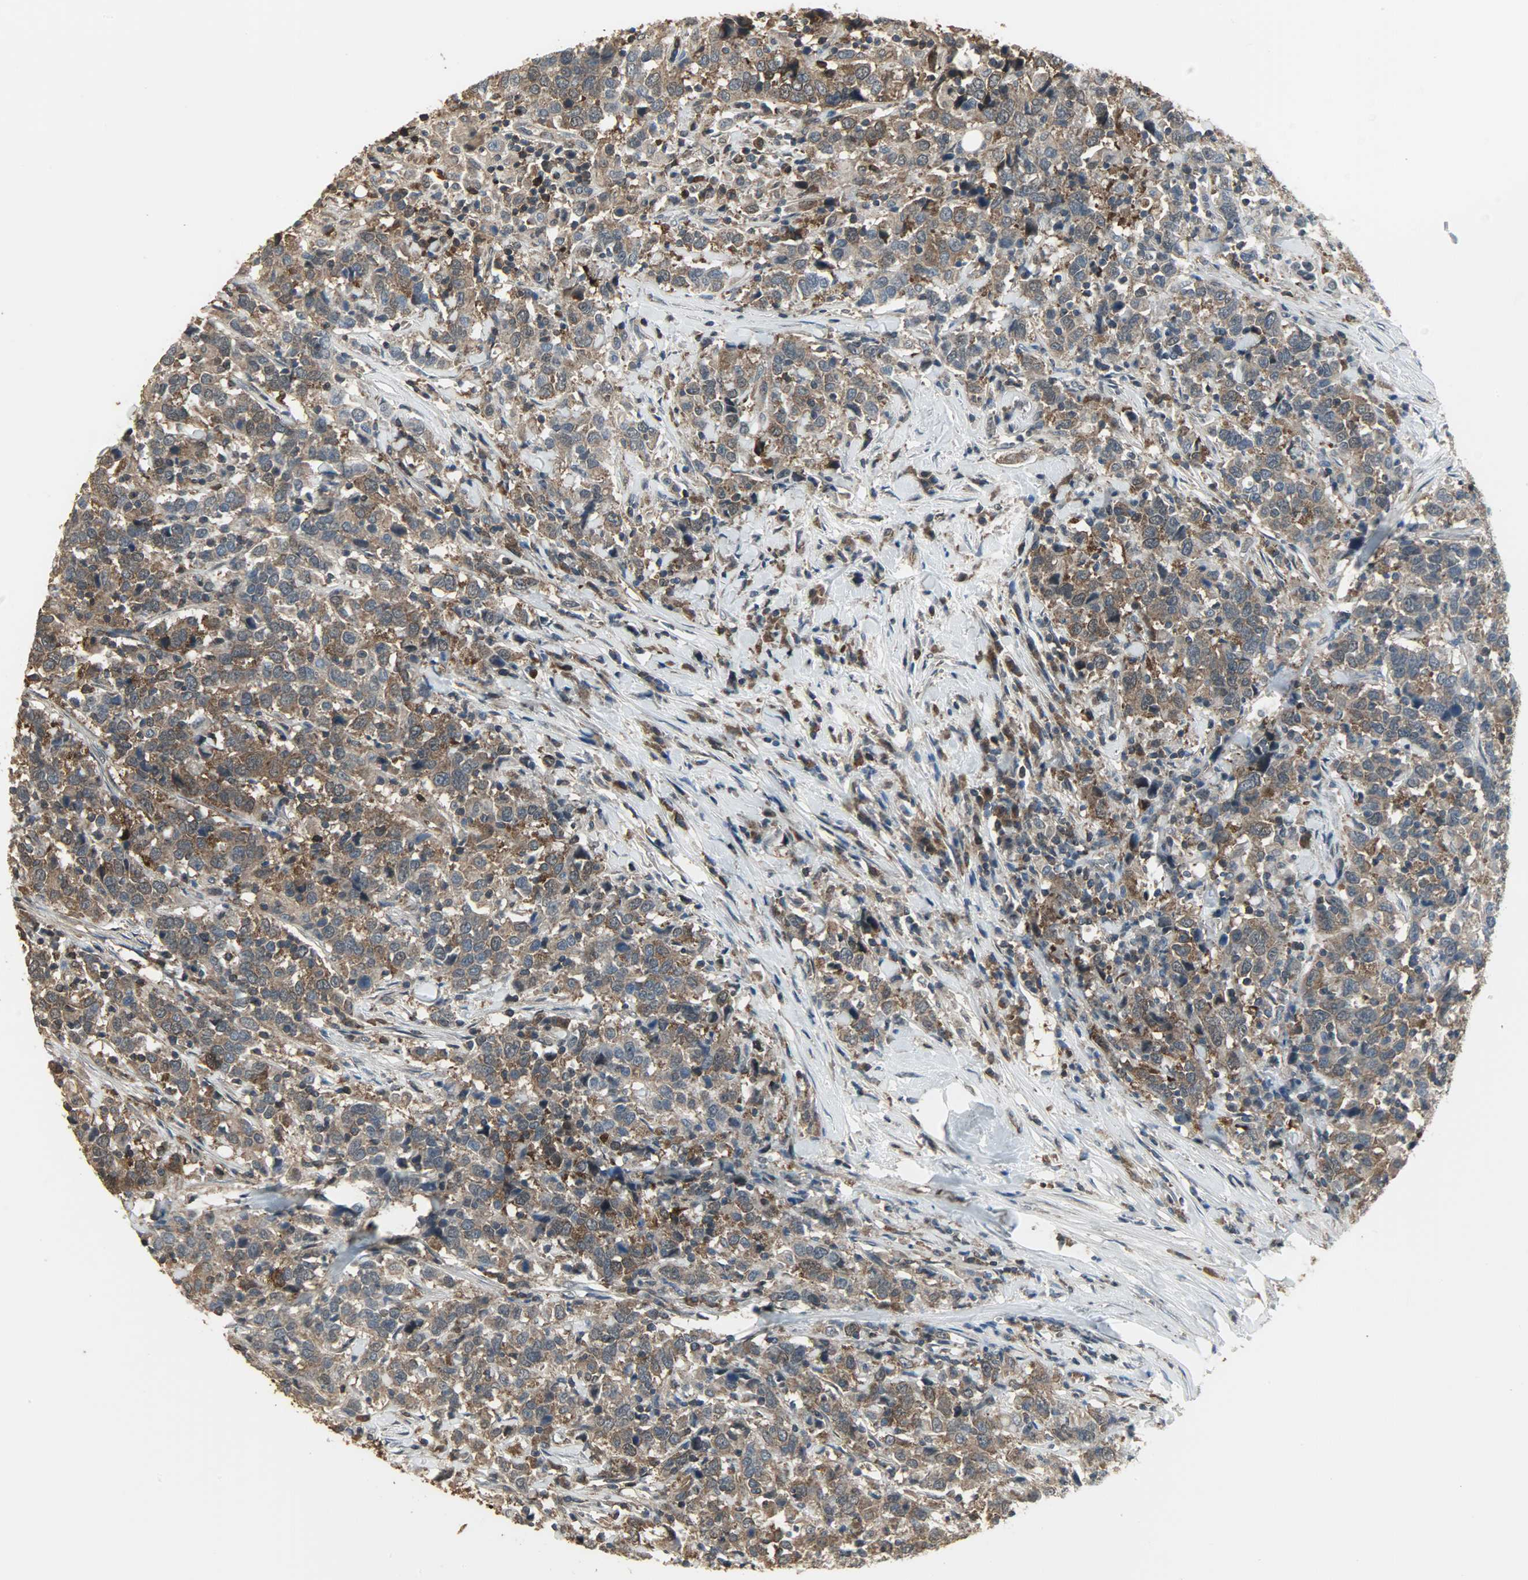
{"staining": {"intensity": "moderate", "quantity": ">75%", "location": "cytoplasmic/membranous"}, "tissue": "urothelial cancer", "cell_type": "Tumor cells", "image_type": "cancer", "snomed": [{"axis": "morphology", "description": "Urothelial carcinoma, High grade"}, {"axis": "topography", "description": "Urinary bladder"}], "caption": "A high-resolution image shows immunohistochemistry (IHC) staining of urothelial cancer, which exhibits moderate cytoplasmic/membranous staining in about >75% of tumor cells.", "gene": "LDHB", "patient": {"sex": "male", "age": 61}}